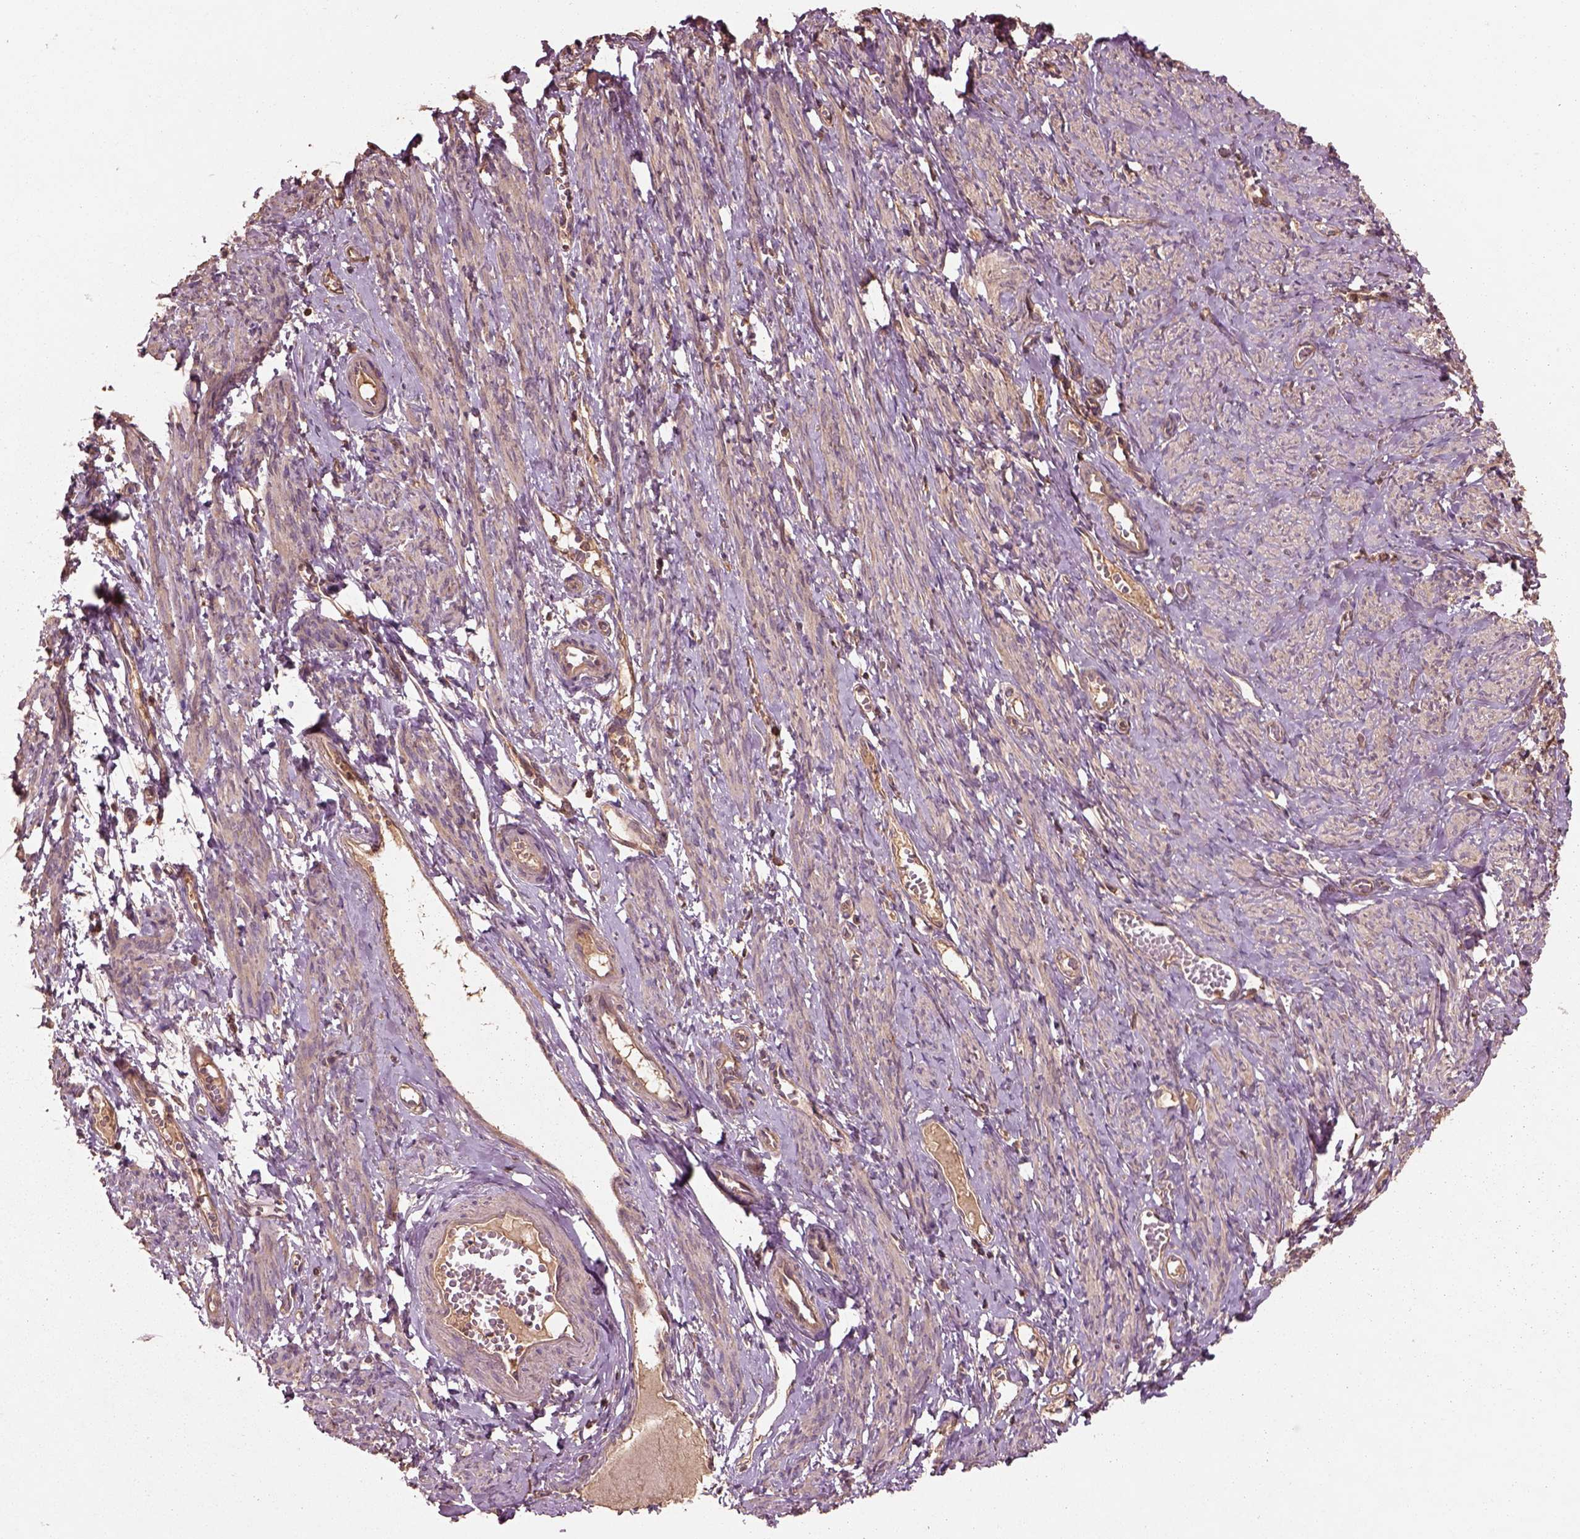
{"staining": {"intensity": "weak", "quantity": "25%-75%", "location": "cytoplasmic/membranous"}, "tissue": "smooth muscle", "cell_type": "Smooth muscle cells", "image_type": "normal", "snomed": [{"axis": "morphology", "description": "Normal tissue, NOS"}, {"axis": "topography", "description": "Smooth muscle"}], "caption": "Brown immunohistochemical staining in normal human smooth muscle demonstrates weak cytoplasmic/membranous positivity in approximately 25%-75% of smooth muscle cells.", "gene": "TRADD", "patient": {"sex": "female", "age": 65}}